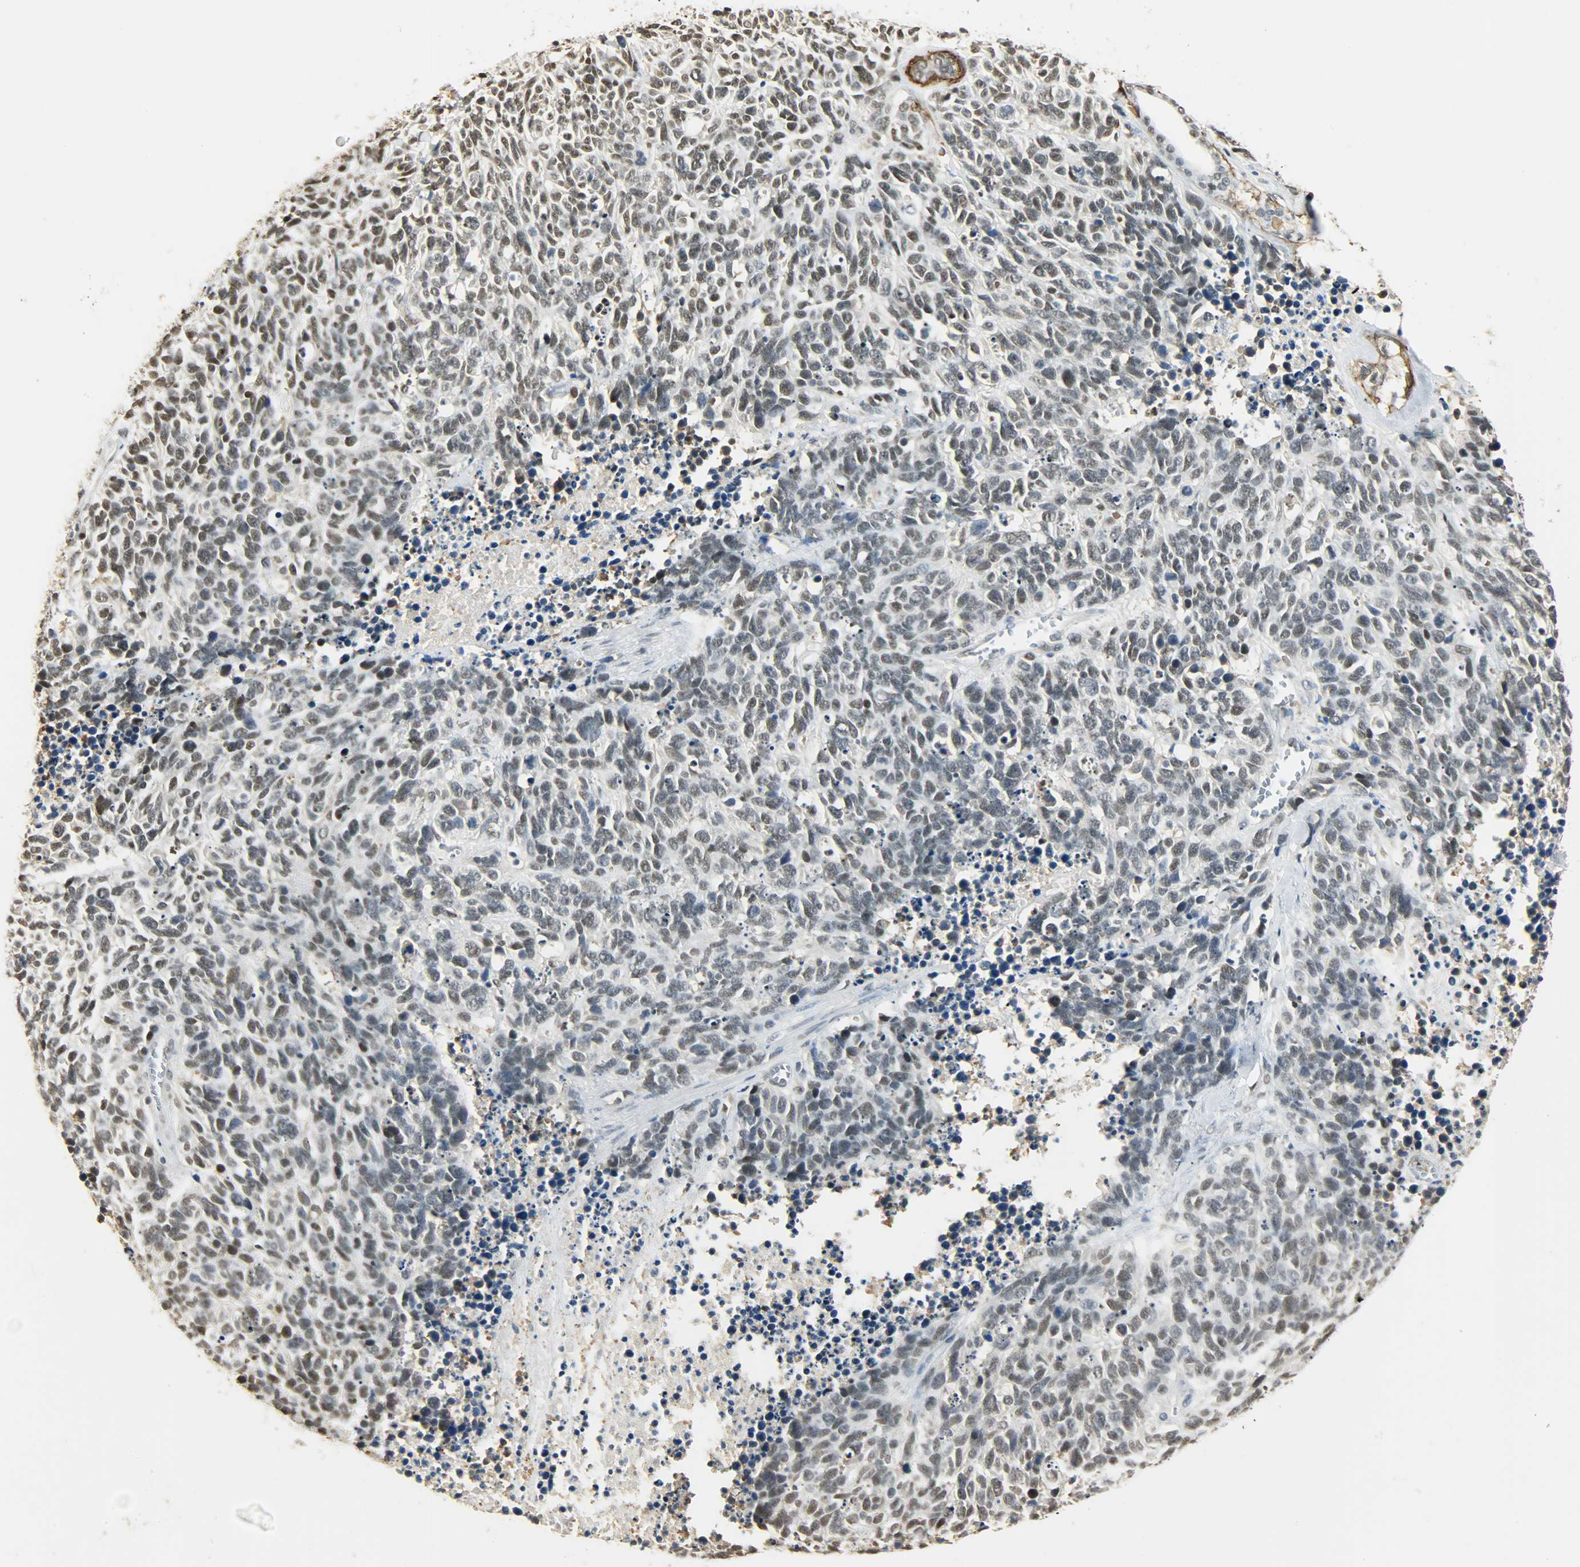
{"staining": {"intensity": "weak", "quantity": ">75%", "location": "nuclear"}, "tissue": "lung cancer", "cell_type": "Tumor cells", "image_type": "cancer", "snomed": [{"axis": "morphology", "description": "Neoplasm, malignant, NOS"}, {"axis": "topography", "description": "Lung"}], "caption": "This is a photomicrograph of immunohistochemistry staining of lung cancer, which shows weak staining in the nuclear of tumor cells.", "gene": "NGFR", "patient": {"sex": "female", "age": 58}}